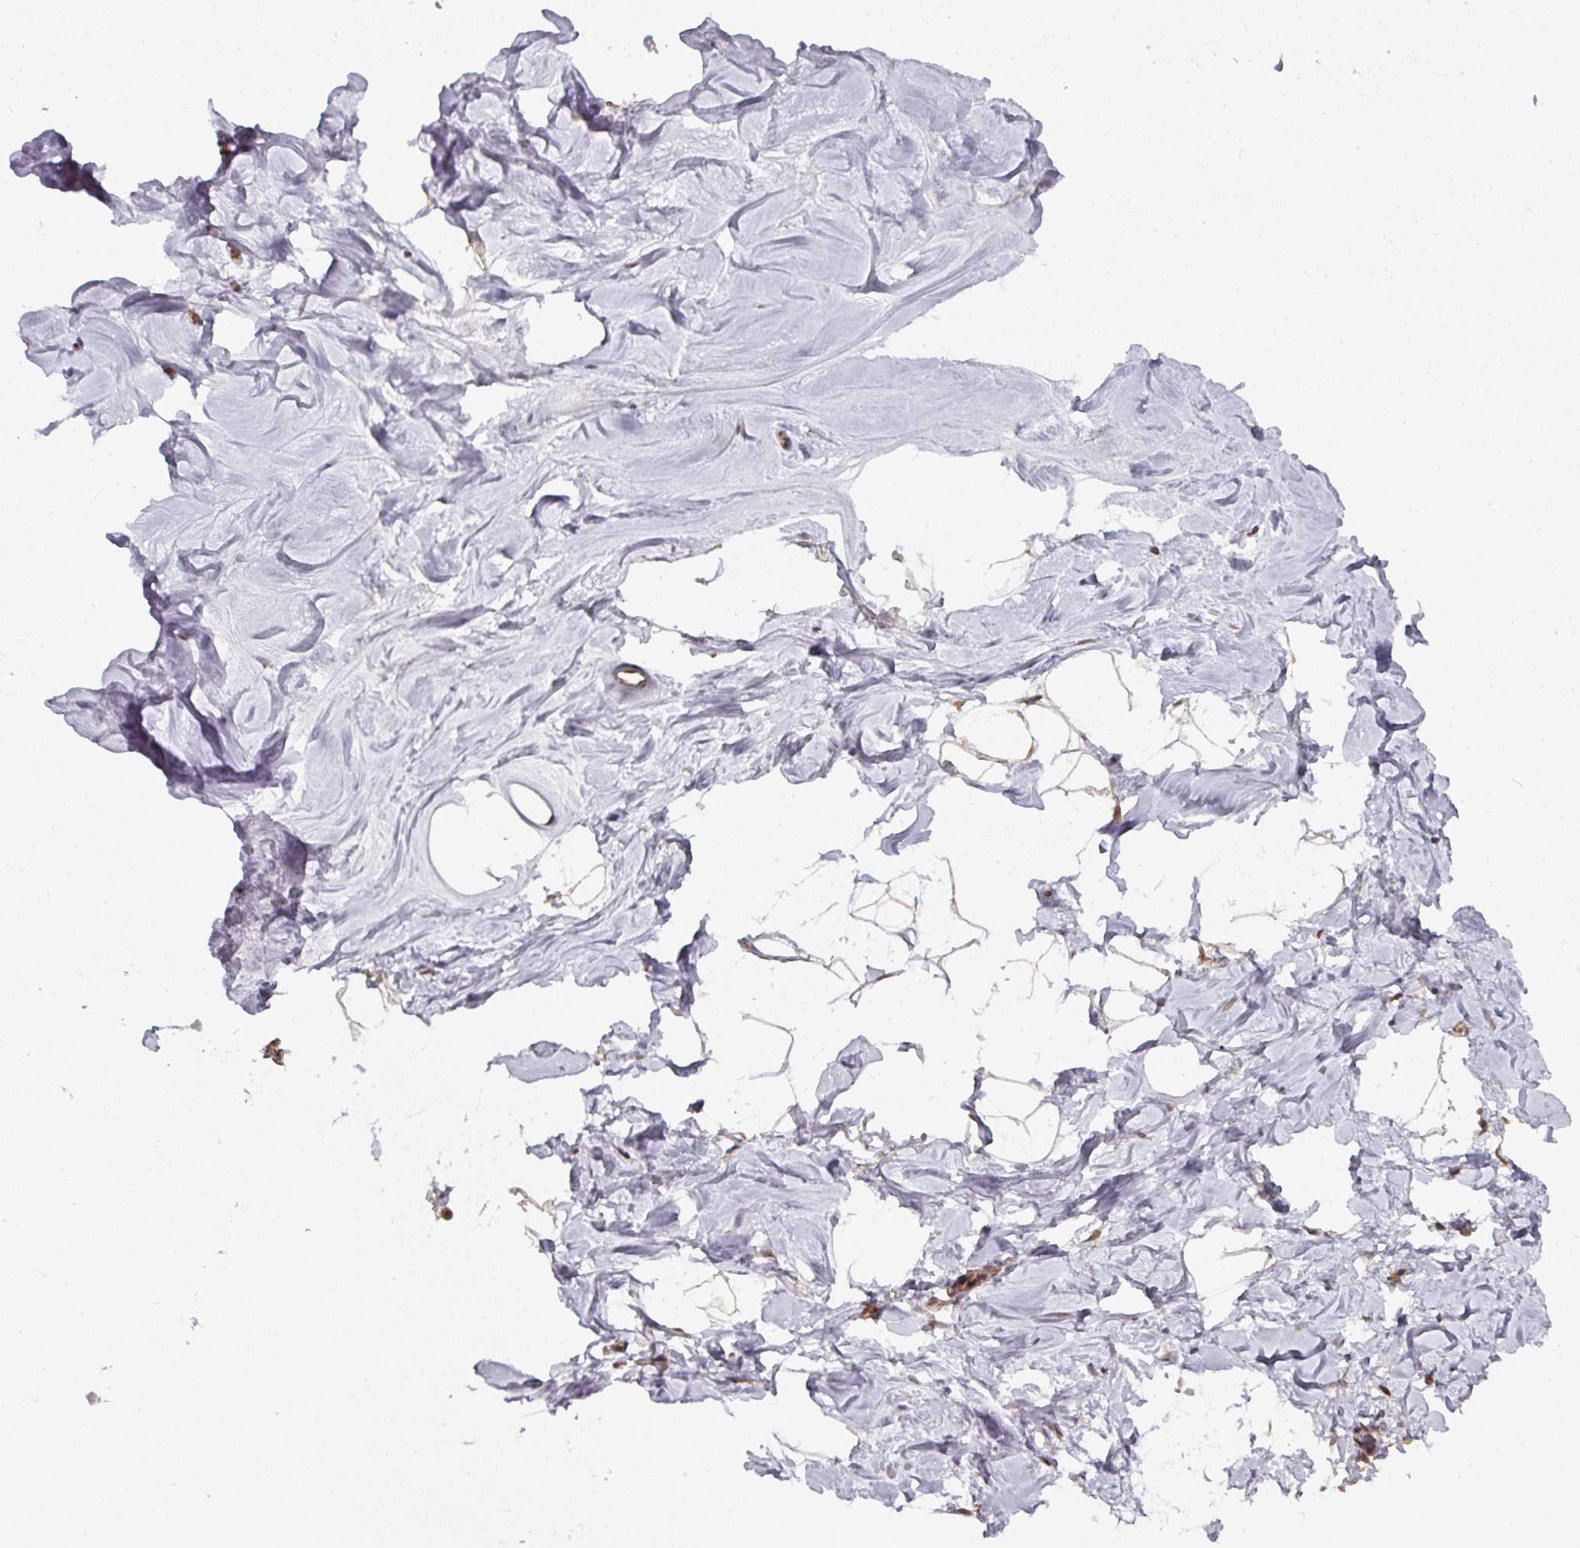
{"staining": {"intensity": "negative", "quantity": "none", "location": "none"}, "tissue": "breast", "cell_type": "Adipocytes", "image_type": "normal", "snomed": [{"axis": "morphology", "description": "Normal tissue, NOS"}, {"axis": "topography", "description": "Breast"}], "caption": "This histopathology image is of unremarkable breast stained with IHC to label a protein in brown with the nuclei are counter-stained blue. There is no staining in adipocytes.", "gene": "EIF4EBP2", "patient": {"sex": "female", "age": 23}}